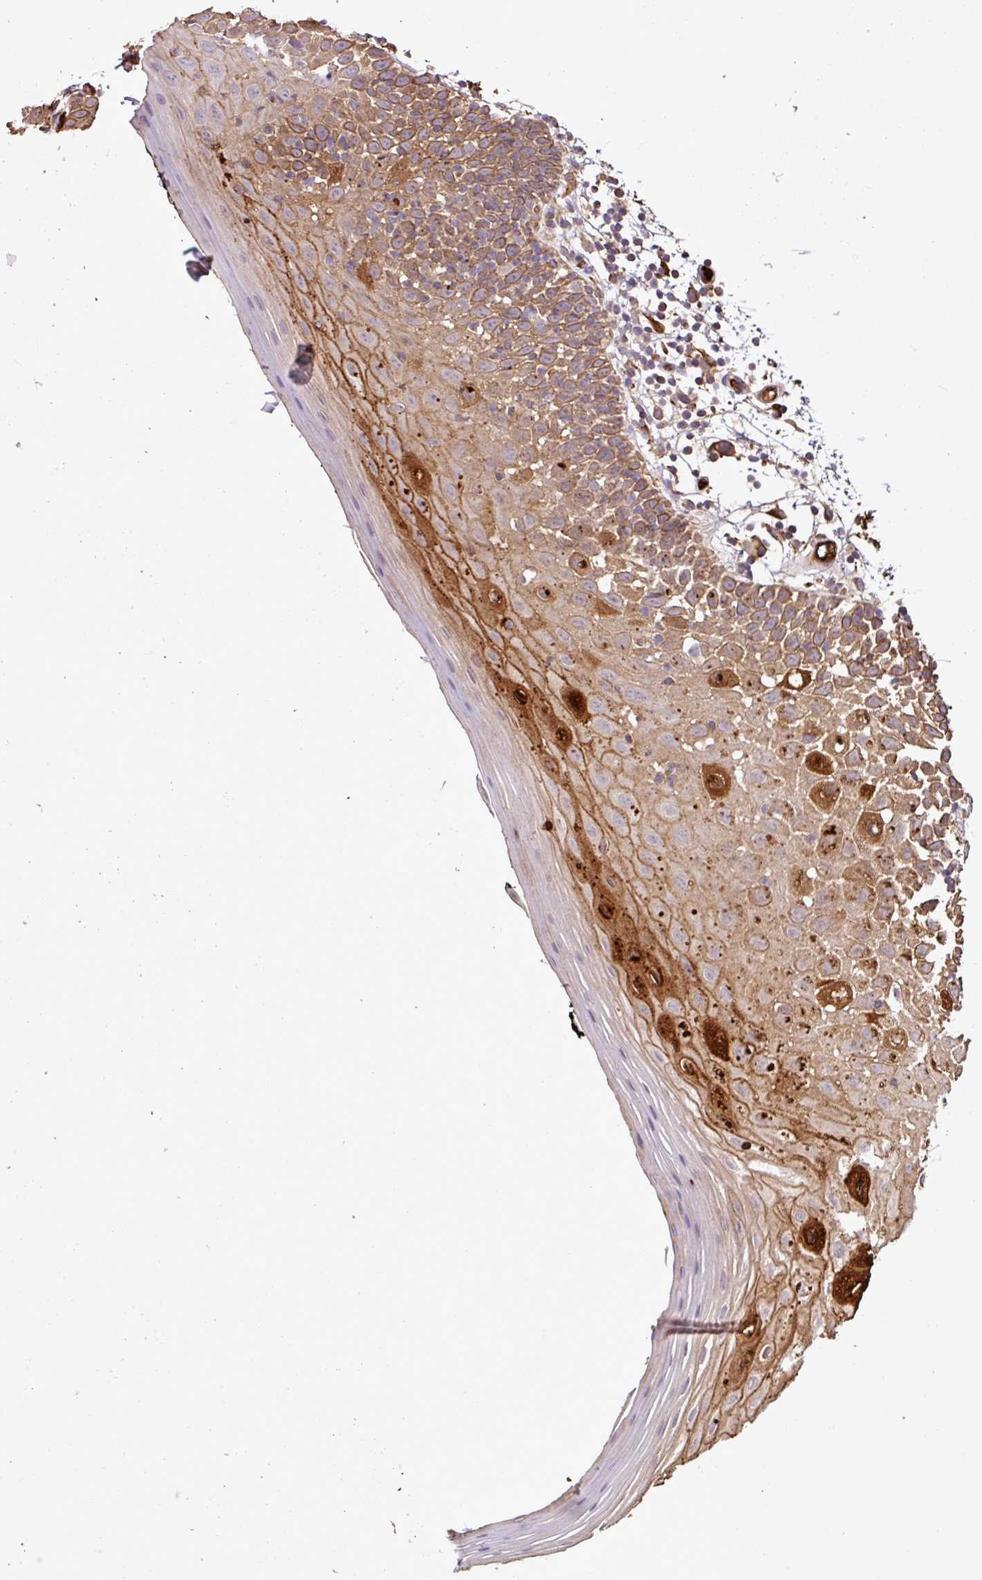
{"staining": {"intensity": "moderate", "quantity": "25%-75%", "location": "cytoplasmic/membranous"}, "tissue": "oral mucosa", "cell_type": "Squamous epithelial cells", "image_type": "normal", "snomed": [{"axis": "morphology", "description": "Normal tissue, NOS"}, {"axis": "morphology", "description": "Squamous cell carcinoma, NOS"}, {"axis": "topography", "description": "Oral tissue"}, {"axis": "topography", "description": "Tounge, NOS"}, {"axis": "topography", "description": "Head-Neck"}], "caption": "A brown stain shows moderate cytoplasmic/membranous expression of a protein in squamous epithelial cells of unremarkable oral mucosa.", "gene": "ZNF266", "patient": {"sex": "male", "age": 76}}